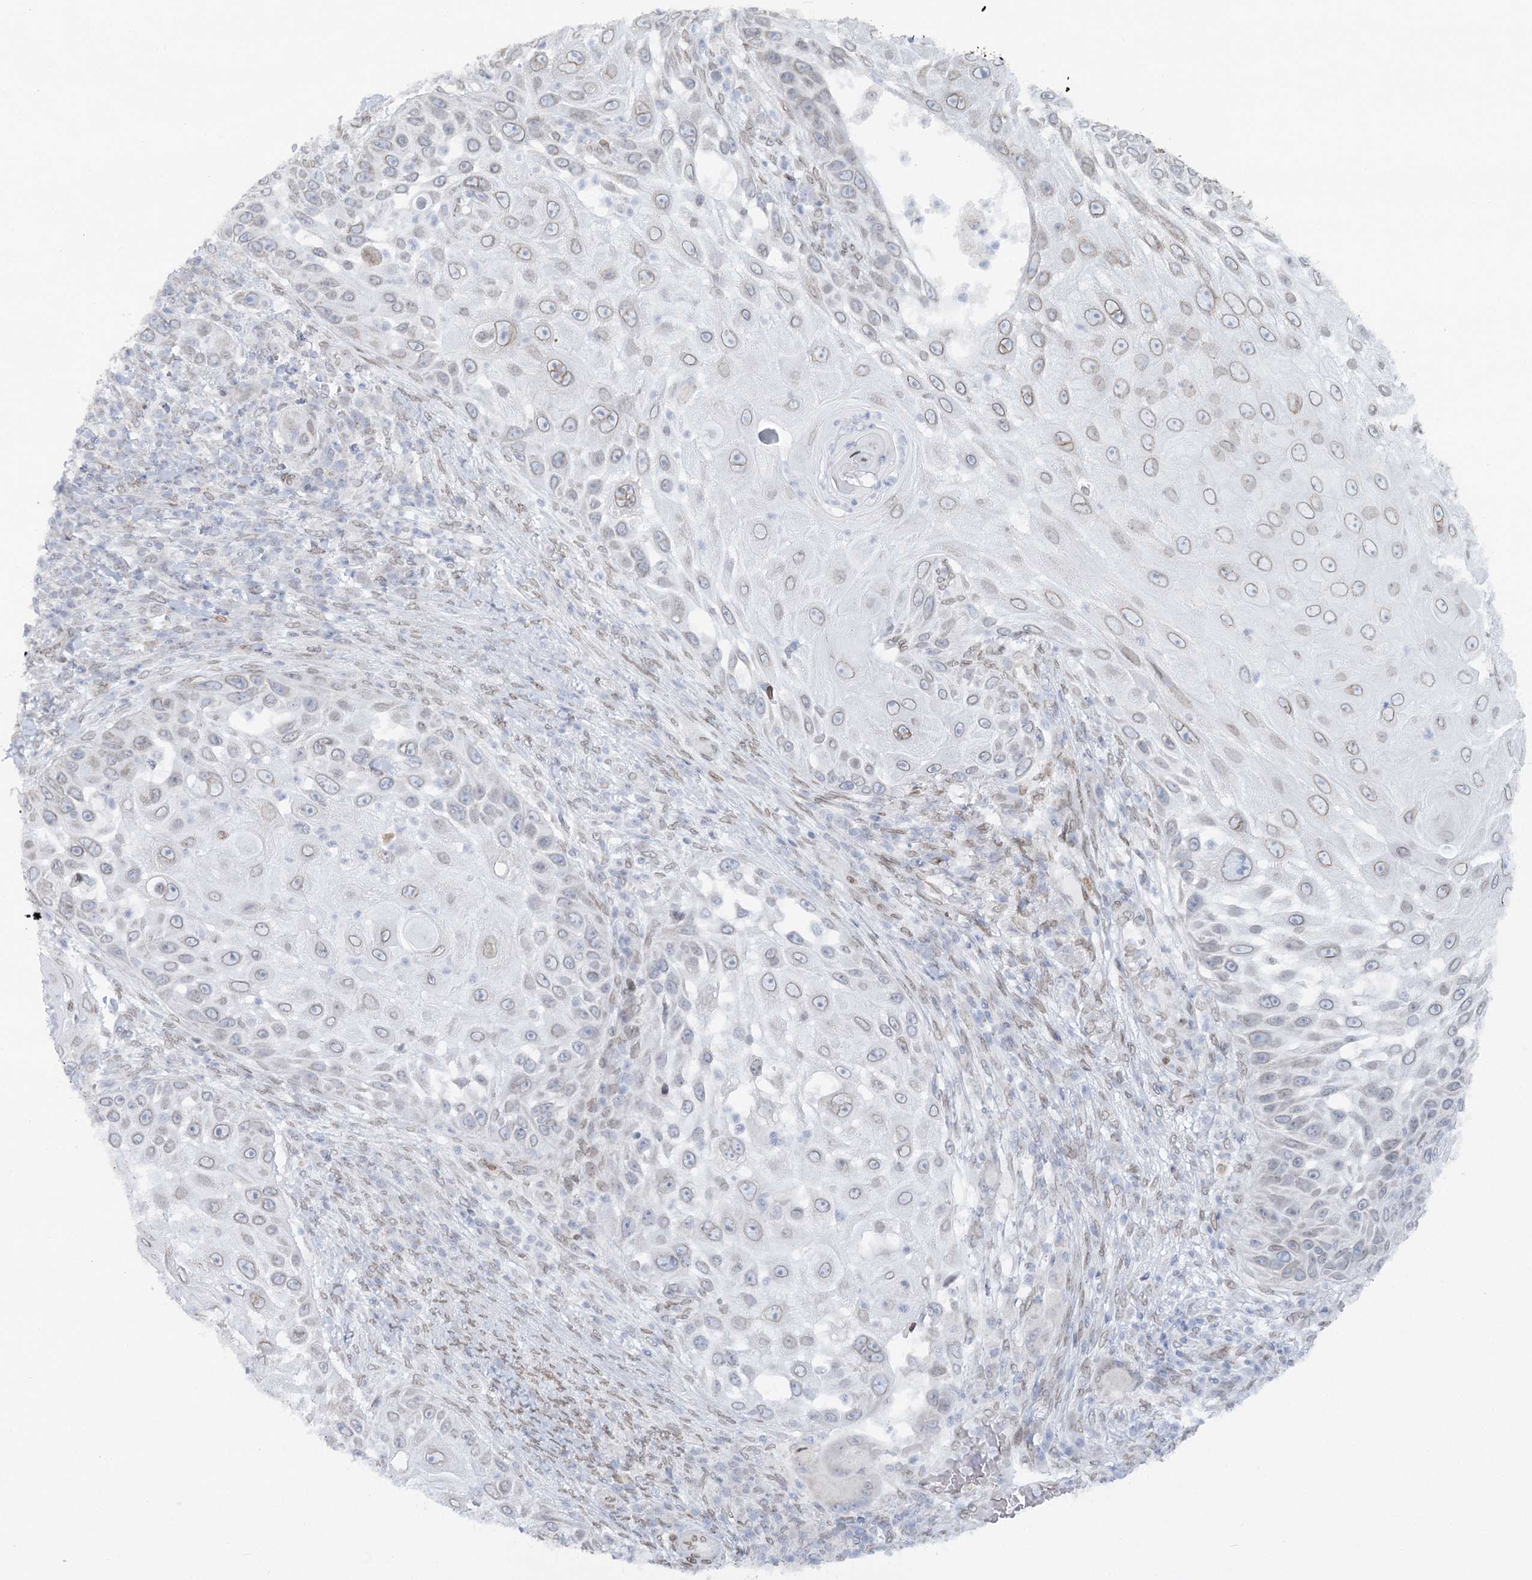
{"staining": {"intensity": "weak", "quantity": "<25%", "location": "cytoplasmic/membranous,nuclear"}, "tissue": "skin cancer", "cell_type": "Tumor cells", "image_type": "cancer", "snomed": [{"axis": "morphology", "description": "Squamous cell carcinoma, NOS"}, {"axis": "topography", "description": "Skin"}], "caption": "Skin cancer (squamous cell carcinoma) stained for a protein using immunohistochemistry shows no positivity tumor cells.", "gene": "VWA5A", "patient": {"sex": "female", "age": 44}}